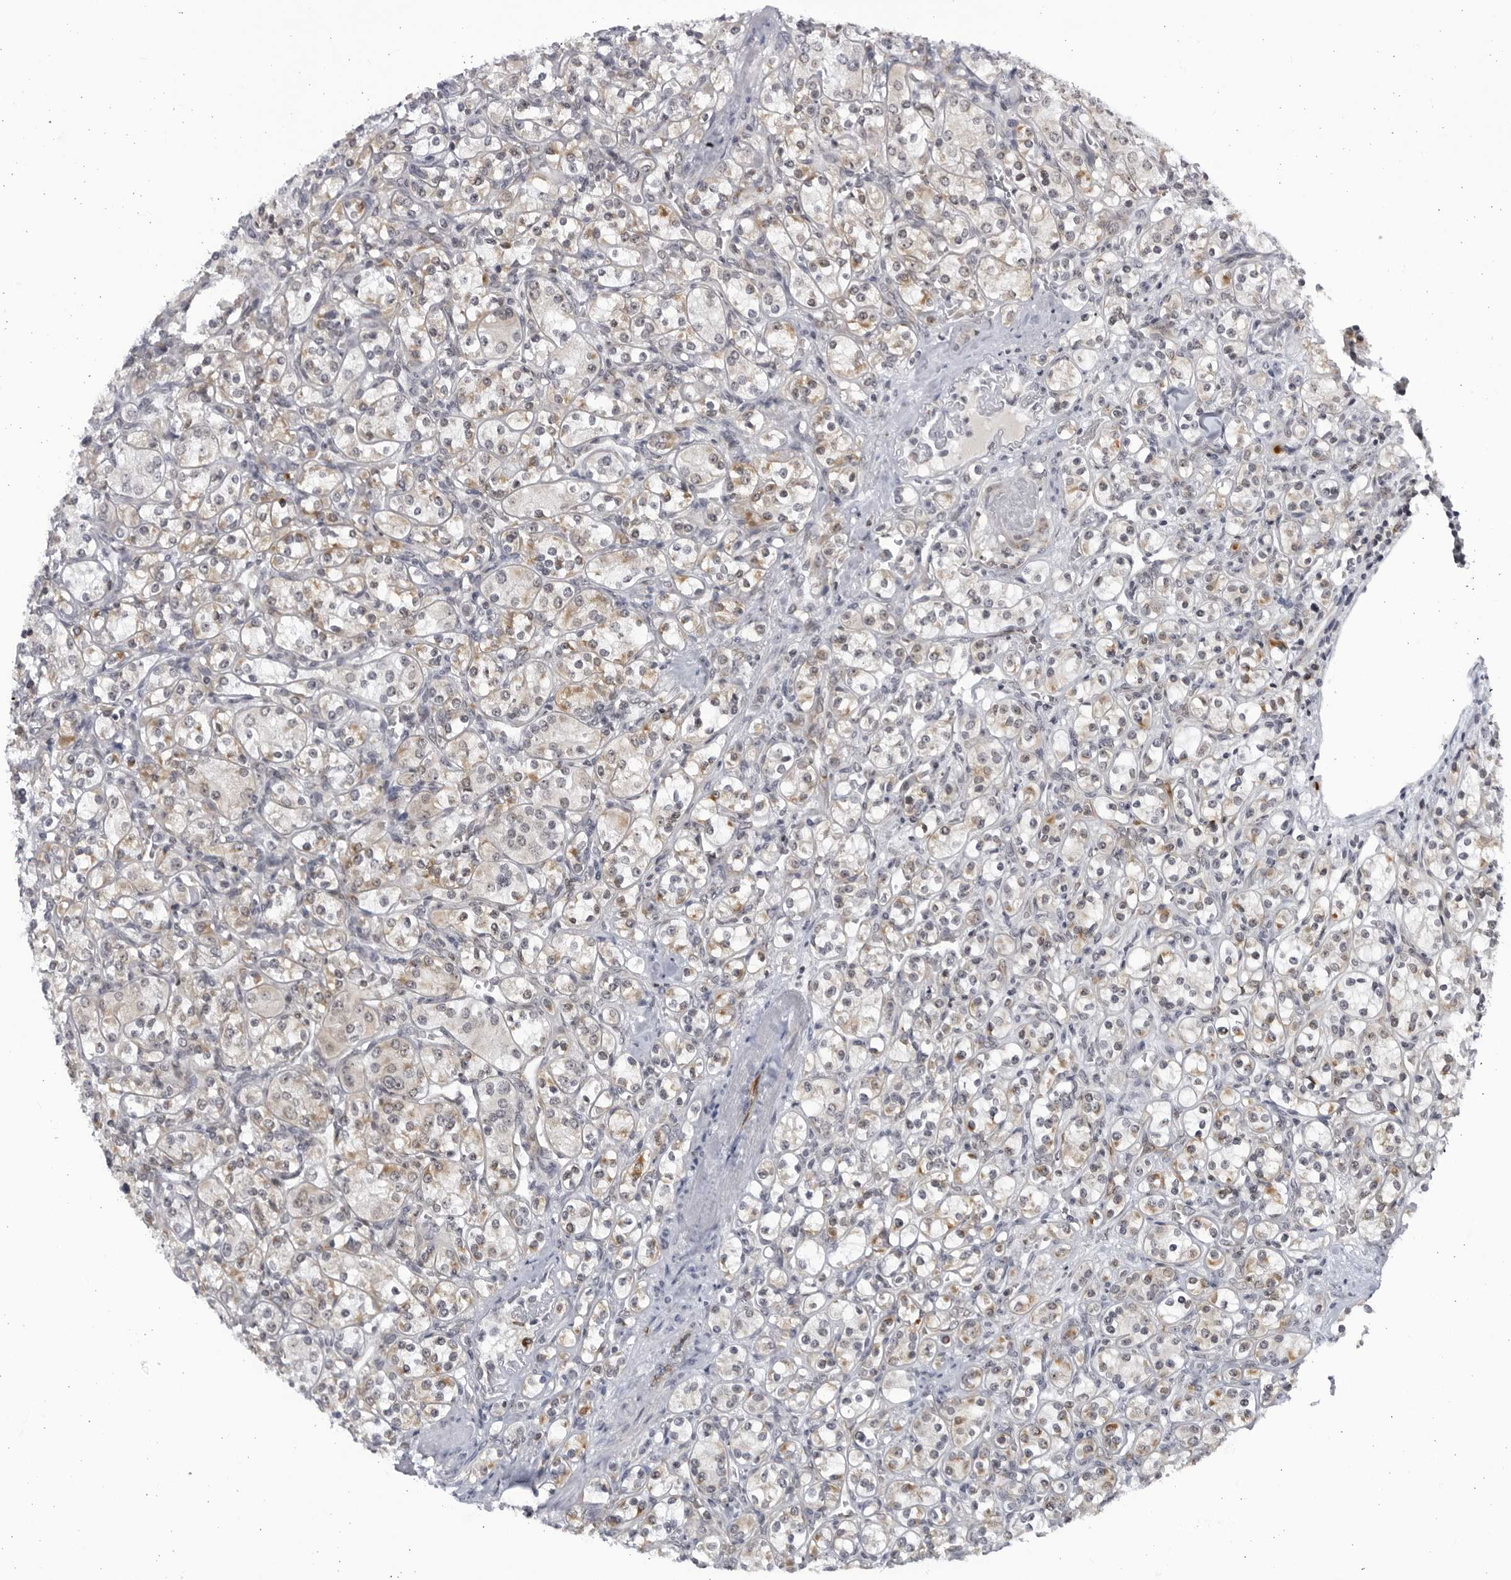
{"staining": {"intensity": "weak", "quantity": ">75%", "location": "cytoplasmic/membranous"}, "tissue": "renal cancer", "cell_type": "Tumor cells", "image_type": "cancer", "snomed": [{"axis": "morphology", "description": "Adenocarcinoma, NOS"}, {"axis": "topography", "description": "Kidney"}], "caption": "An immunohistochemistry (IHC) photomicrograph of neoplastic tissue is shown. Protein staining in brown shows weak cytoplasmic/membranous positivity in renal adenocarcinoma within tumor cells. (DAB (3,3'-diaminobenzidine) IHC, brown staining for protein, blue staining for nuclei).", "gene": "SLC25A22", "patient": {"sex": "male", "age": 77}}